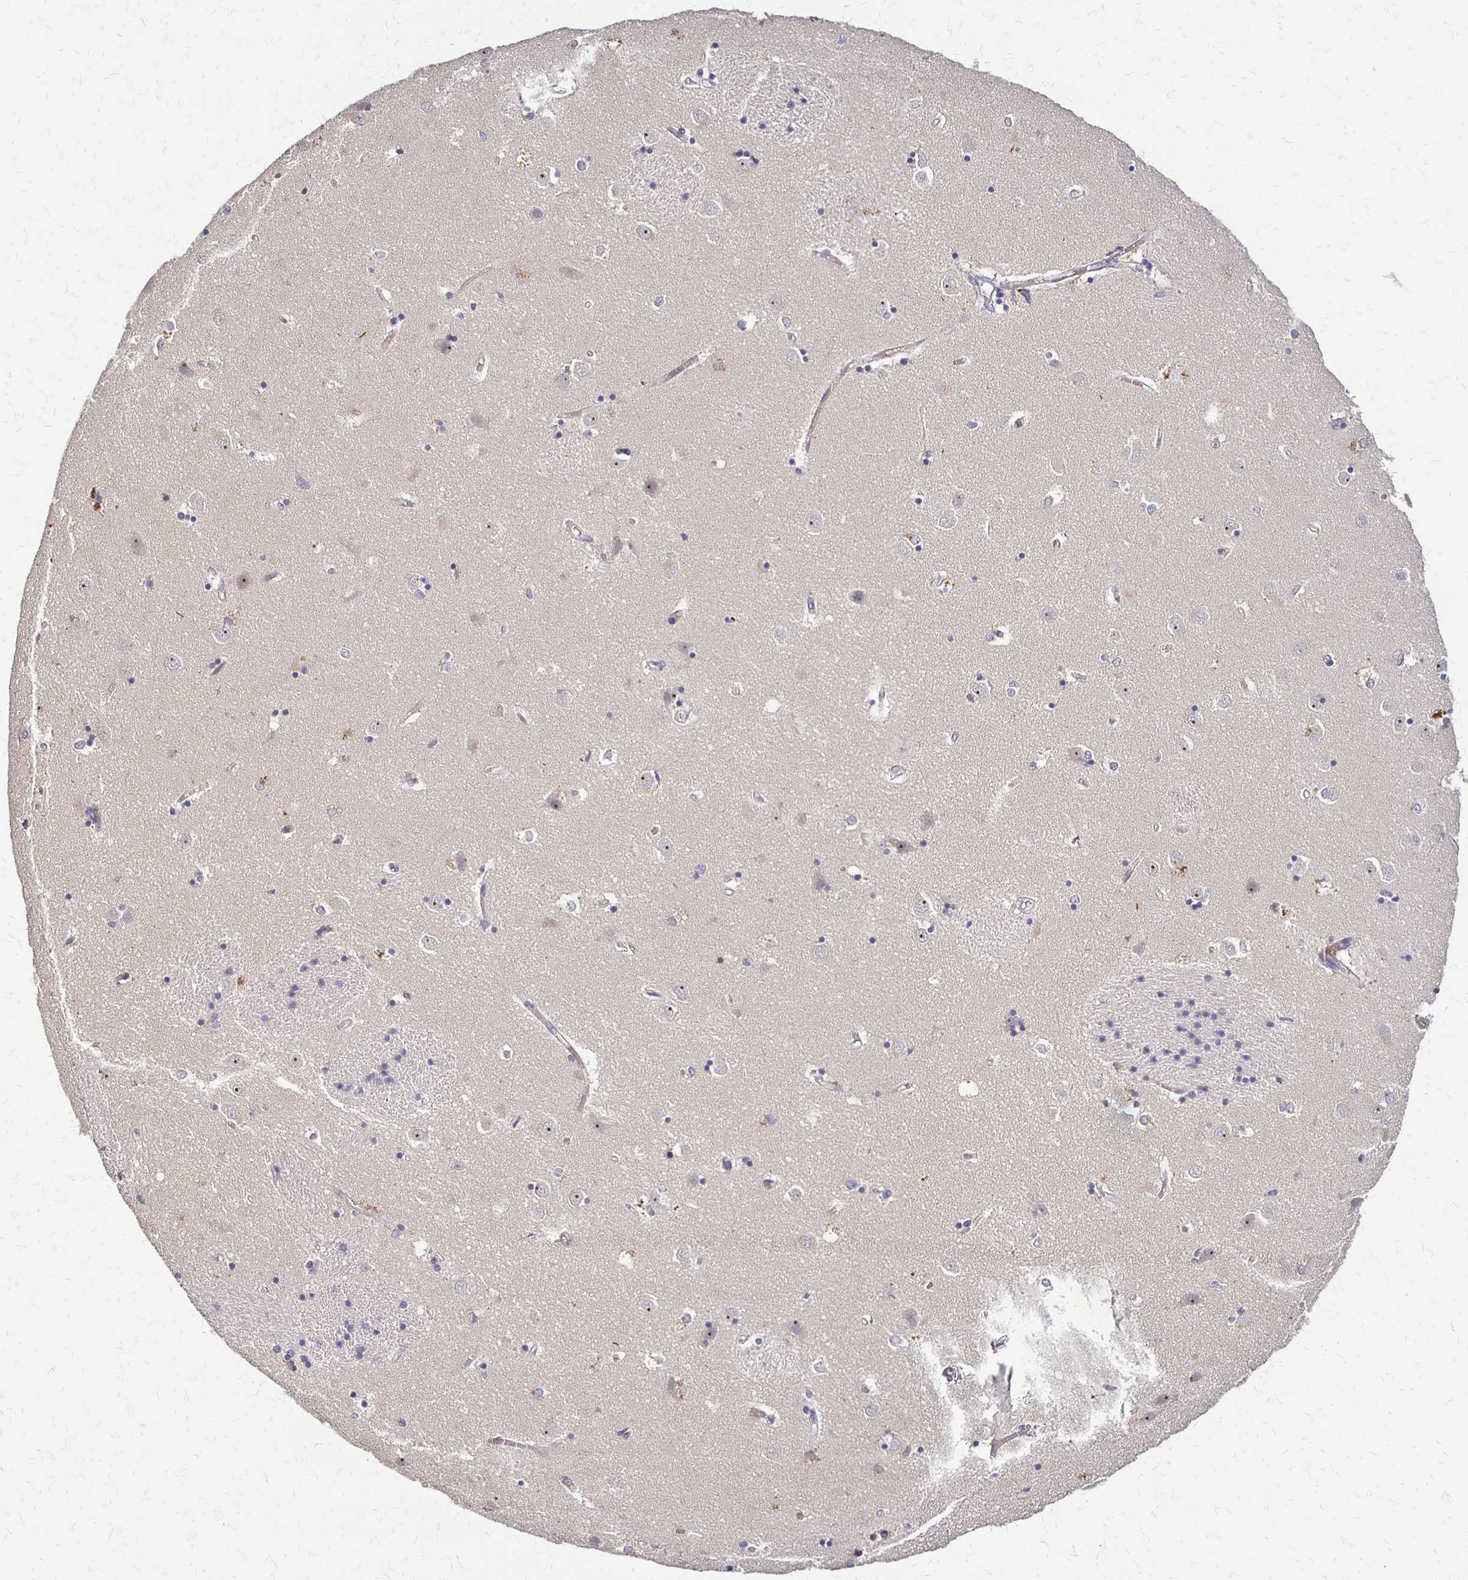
{"staining": {"intensity": "negative", "quantity": "none", "location": "none"}, "tissue": "caudate", "cell_type": "Glial cells", "image_type": "normal", "snomed": [{"axis": "morphology", "description": "Normal tissue, NOS"}, {"axis": "topography", "description": "Lateral ventricle wall"}], "caption": "The micrograph displays no staining of glial cells in unremarkable caudate.", "gene": "SLC9A9", "patient": {"sex": "male", "age": 54}}